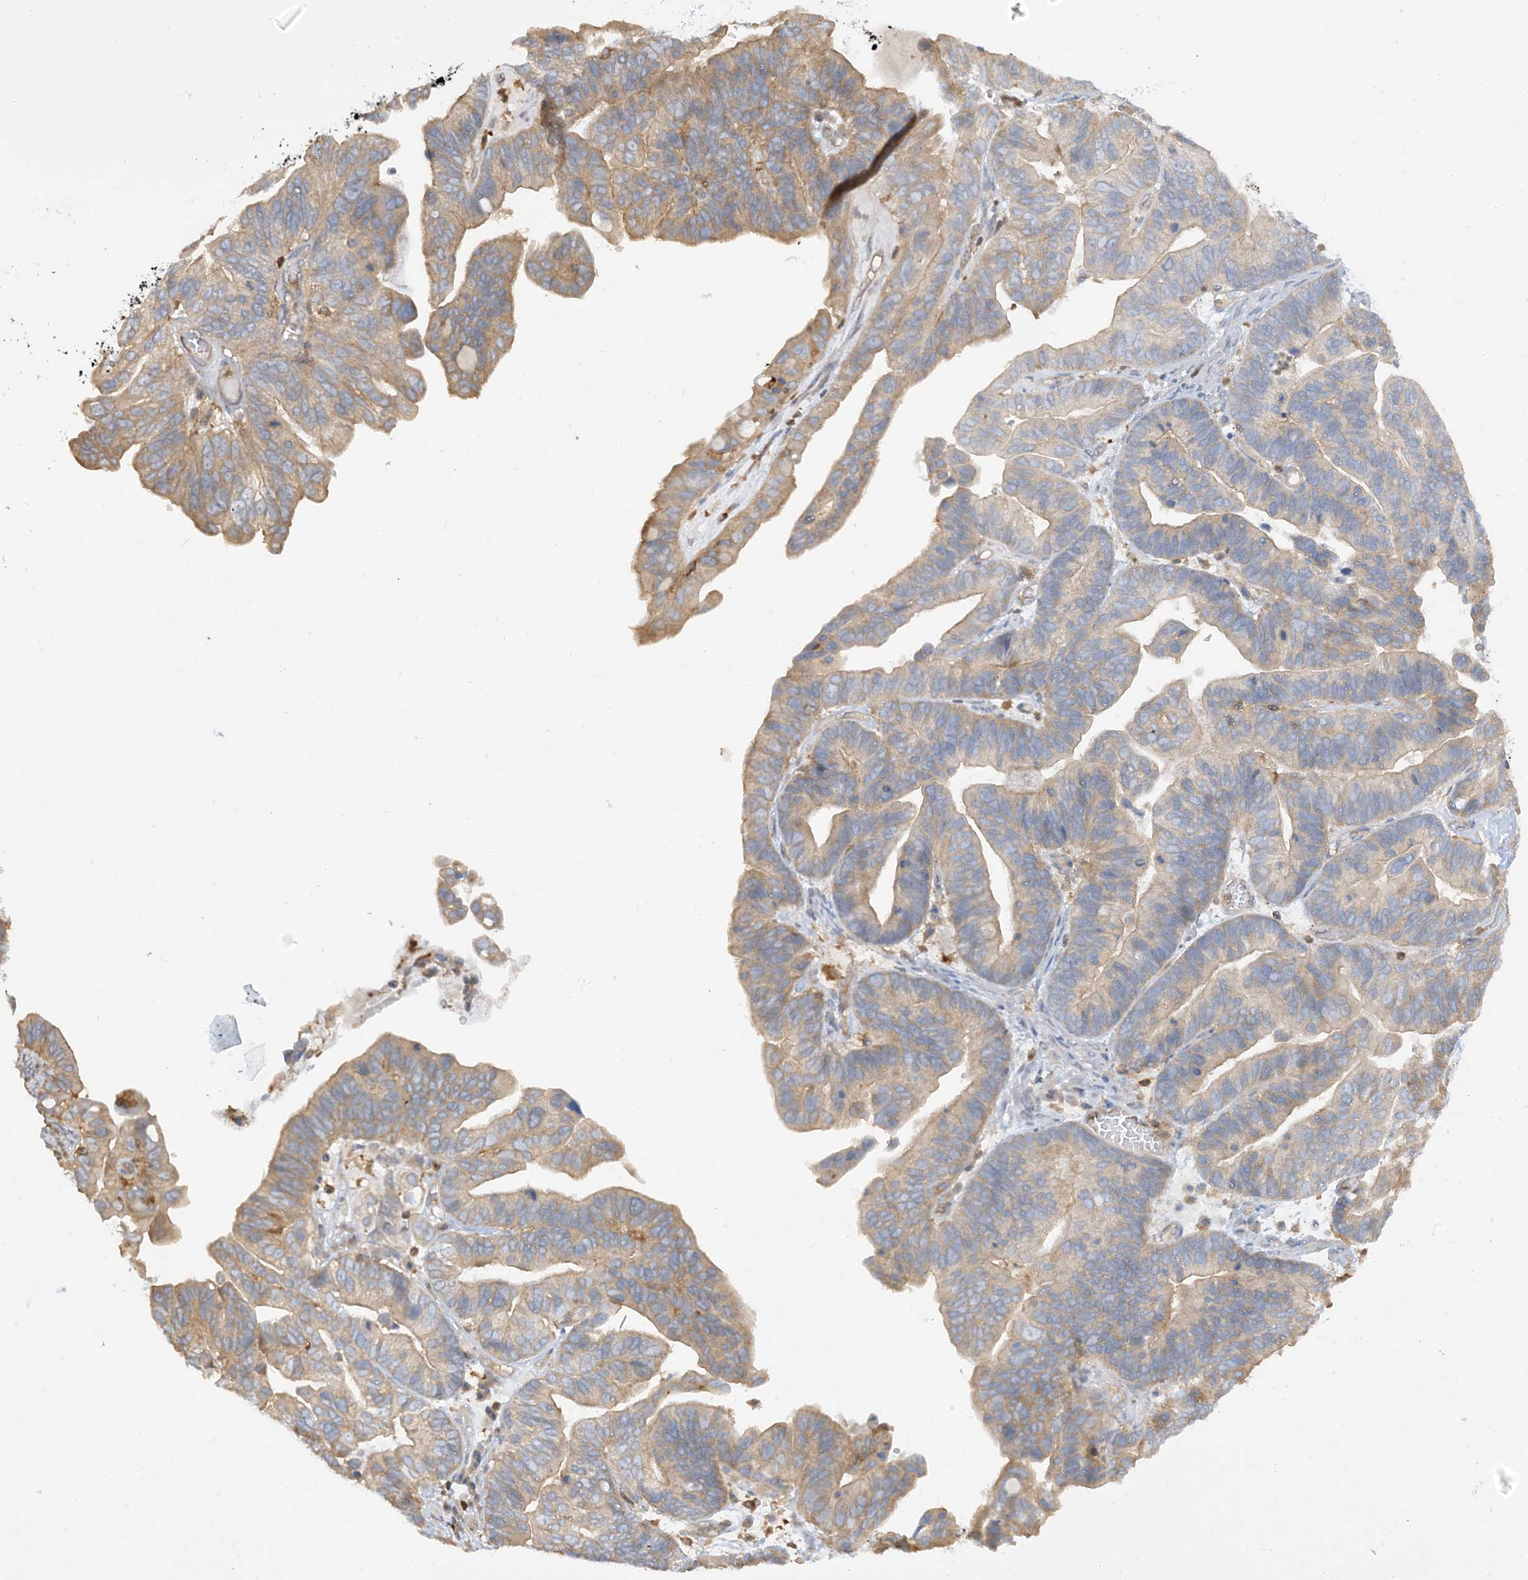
{"staining": {"intensity": "weak", "quantity": ">75%", "location": "cytoplasmic/membranous"}, "tissue": "ovarian cancer", "cell_type": "Tumor cells", "image_type": "cancer", "snomed": [{"axis": "morphology", "description": "Cystadenocarcinoma, serous, NOS"}, {"axis": "topography", "description": "Ovary"}], "caption": "Weak cytoplasmic/membranous staining for a protein is present in approximately >75% of tumor cells of serous cystadenocarcinoma (ovarian) using immunohistochemistry (IHC).", "gene": "CAPZB", "patient": {"sex": "female", "age": 56}}